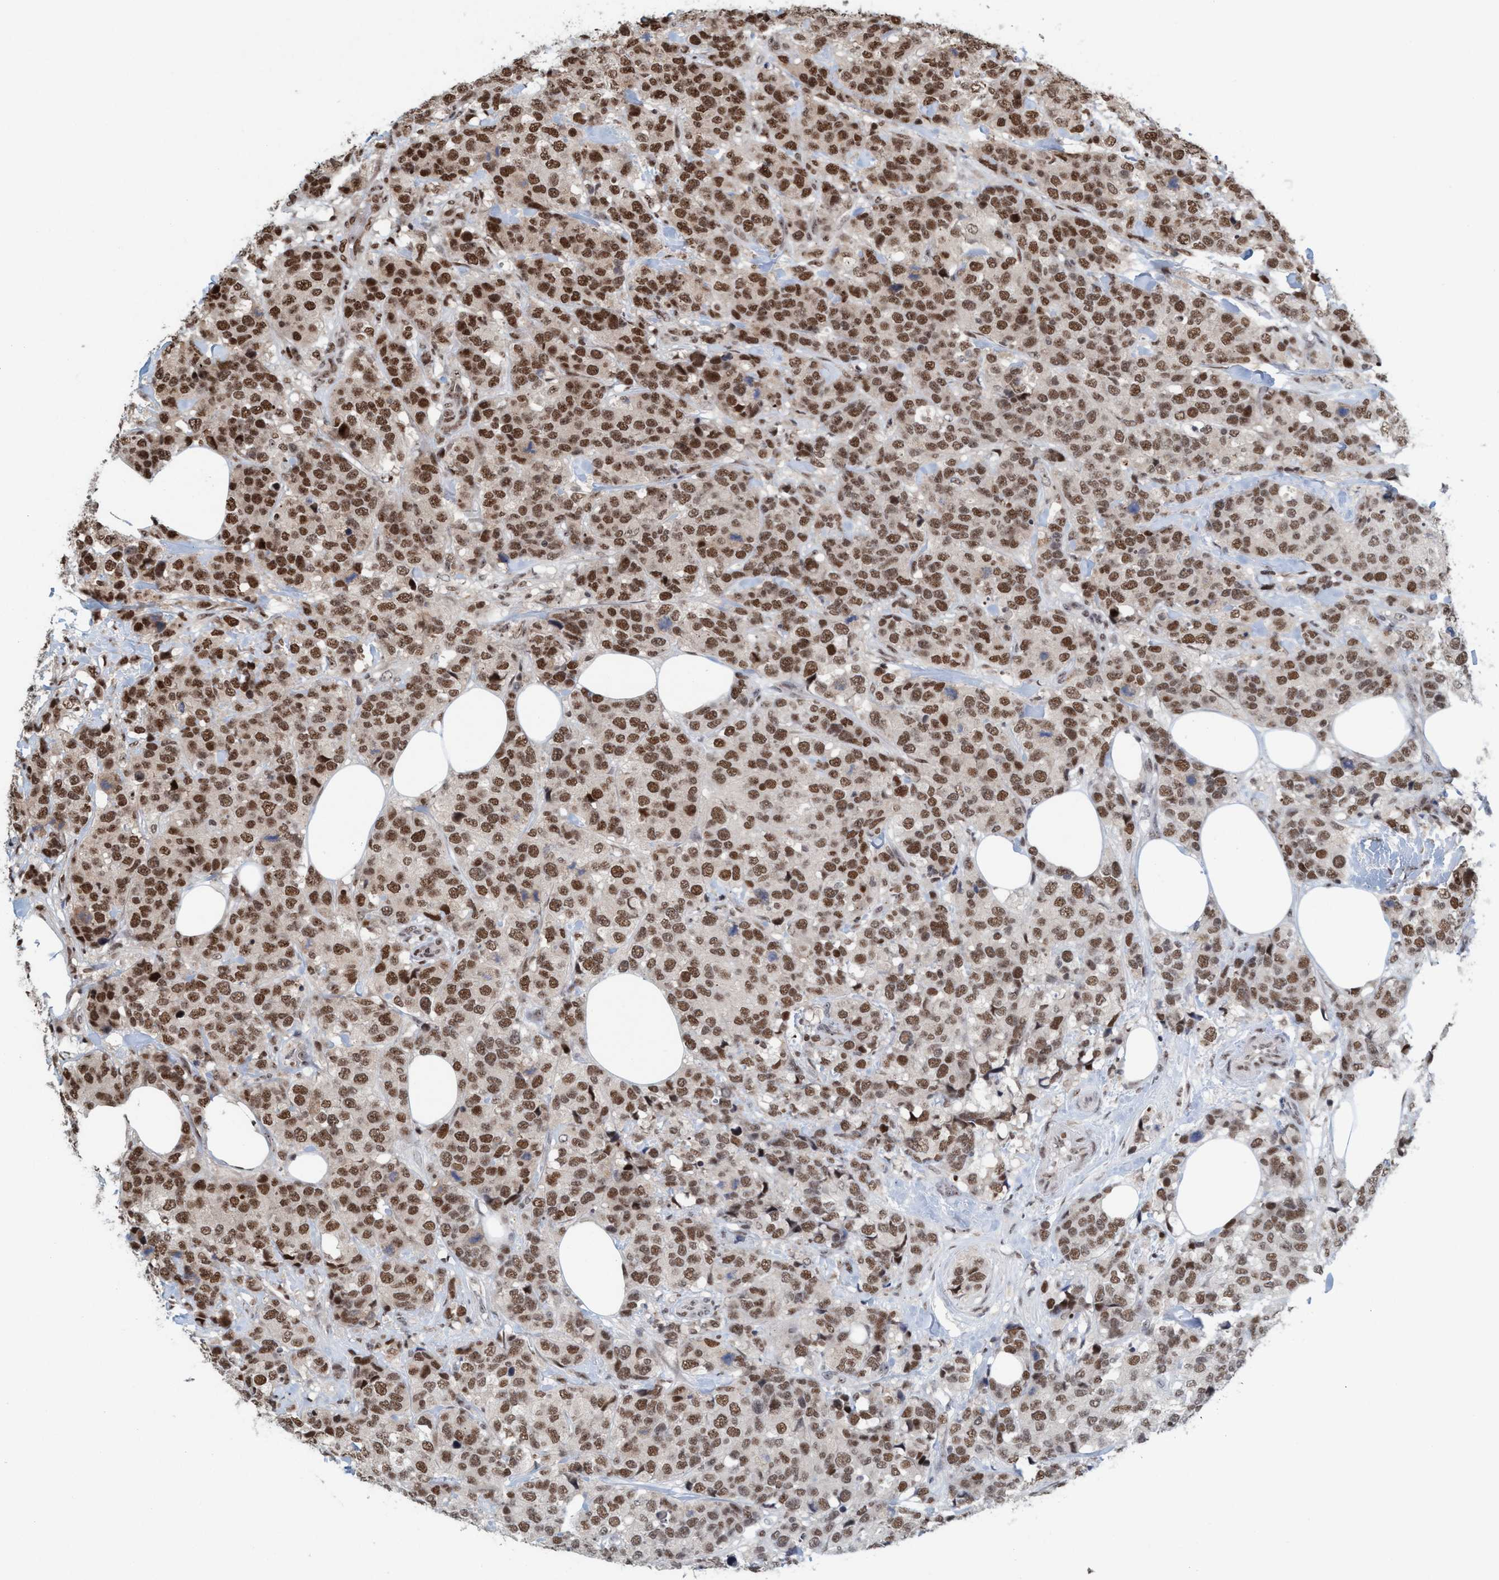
{"staining": {"intensity": "strong", "quantity": ">75%", "location": "nuclear"}, "tissue": "breast cancer", "cell_type": "Tumor cells", "image_type": "cancer", "snomed": [{"axis": "morphology", "description": "Lobular carcinoma"}, {"axis": "topography", "description": "Breast"}], "caption": "Strong nuclear expression for a protein is identified in approximately >75% of tumor cells of breast lobular carcinoma using immunohistochemistry (IHC).", "gene": "SMCR8", "patient": {"sex": "female", "age": 59}}